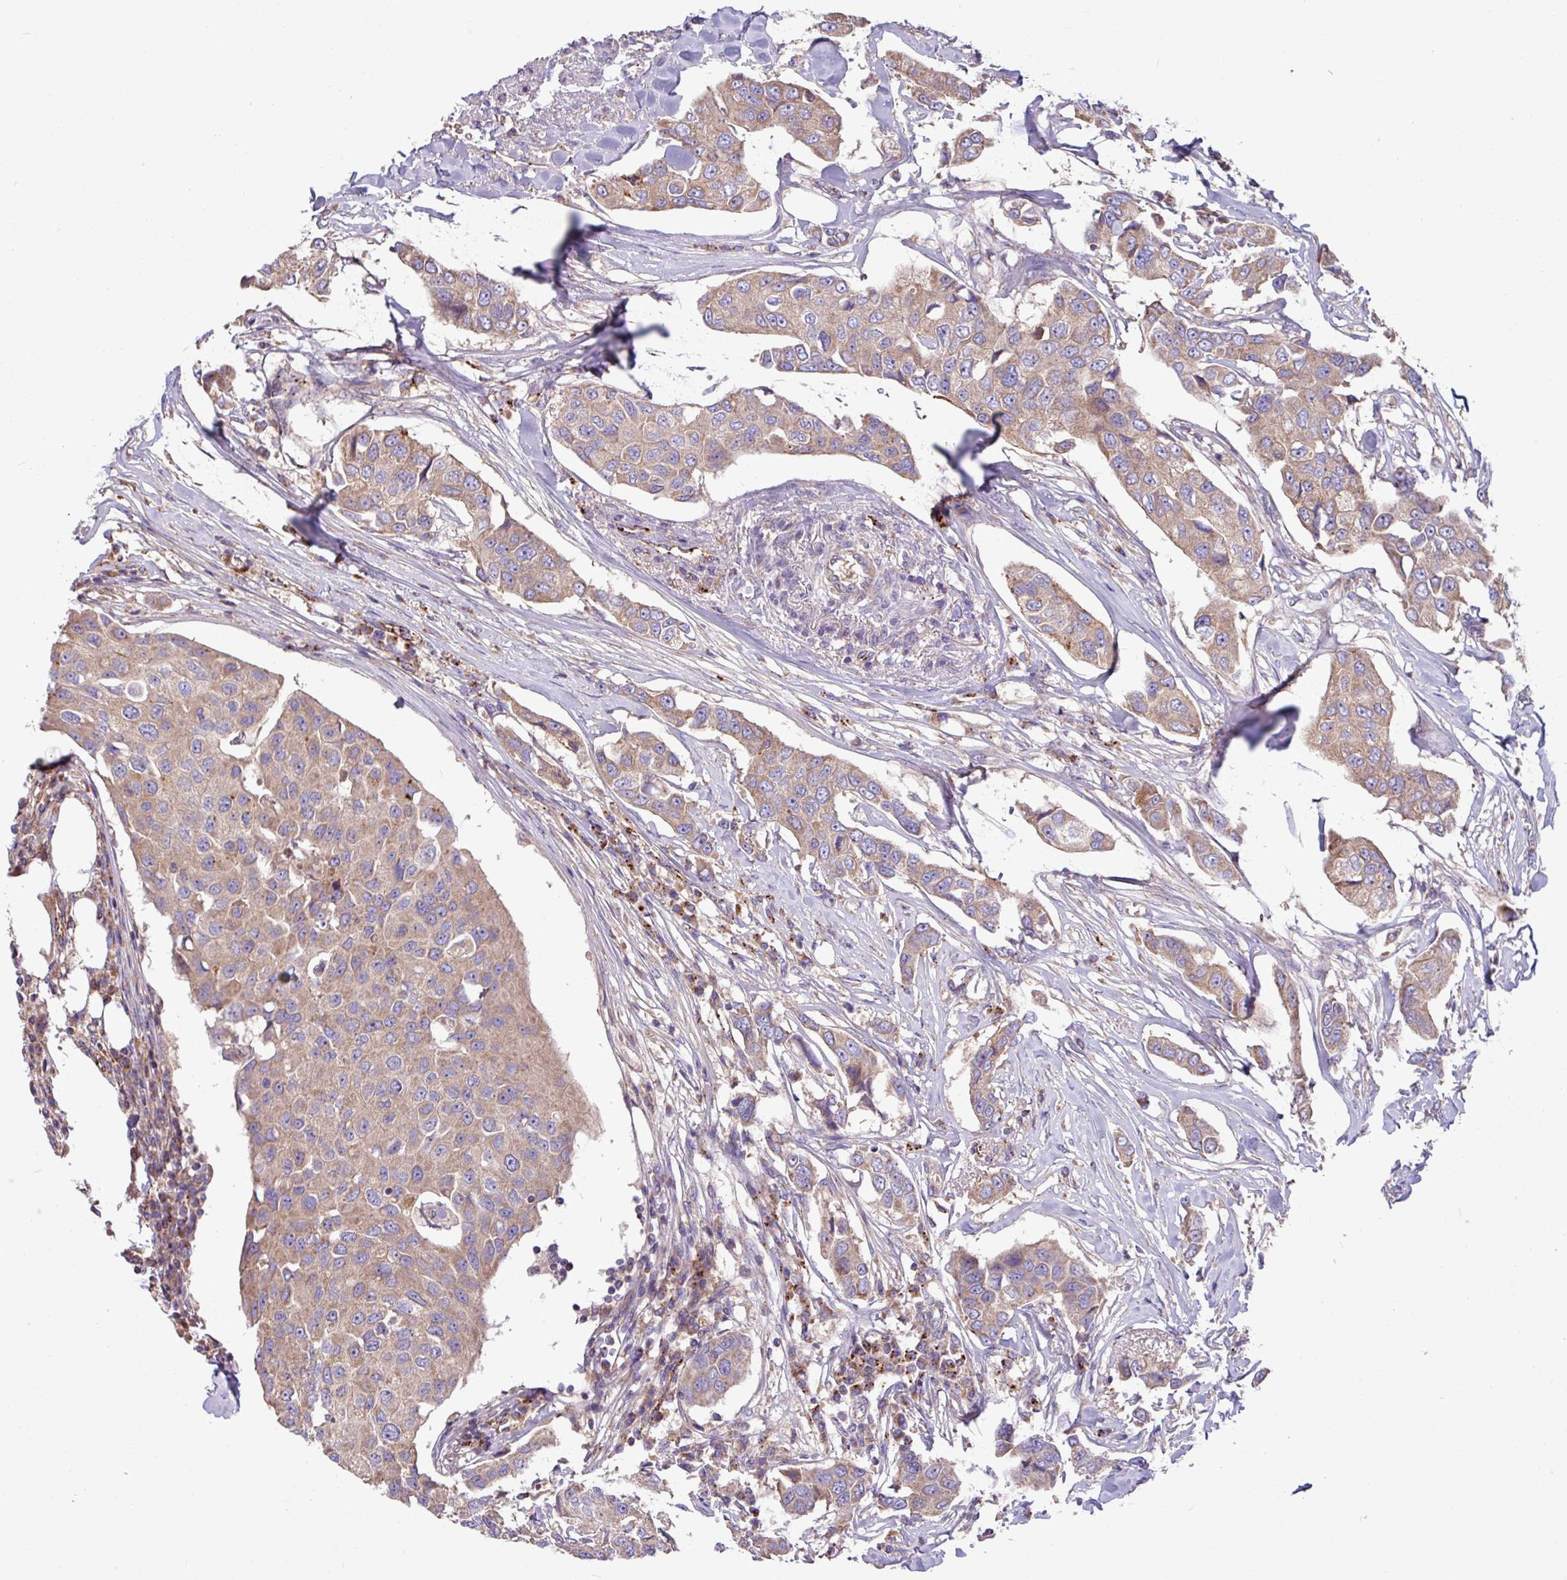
{"staining": {"intensity": "weak", "quantity": ">75%", "location": "cytoplasmic/membranous"}, "tissue": "breast cancer", "cell_type": "Tumor cells", "image_type": "cancer", "snomed": [{"axis": "morphology", "description": "Duct carcinoma"}, {"axis": "topography", "description": "Breast"}], "caption": "Brown immunohistochemical staining in human breast cancer reveals weak cytoplasmic/membranous expression in approximately >75% of tumor cells. (DAB (3,3'-diaminobenzidine) IHC with brightfield microscopy, high magnification).", "gene": "PPM1J", "patient": {"sex": "female", "age": 80}}